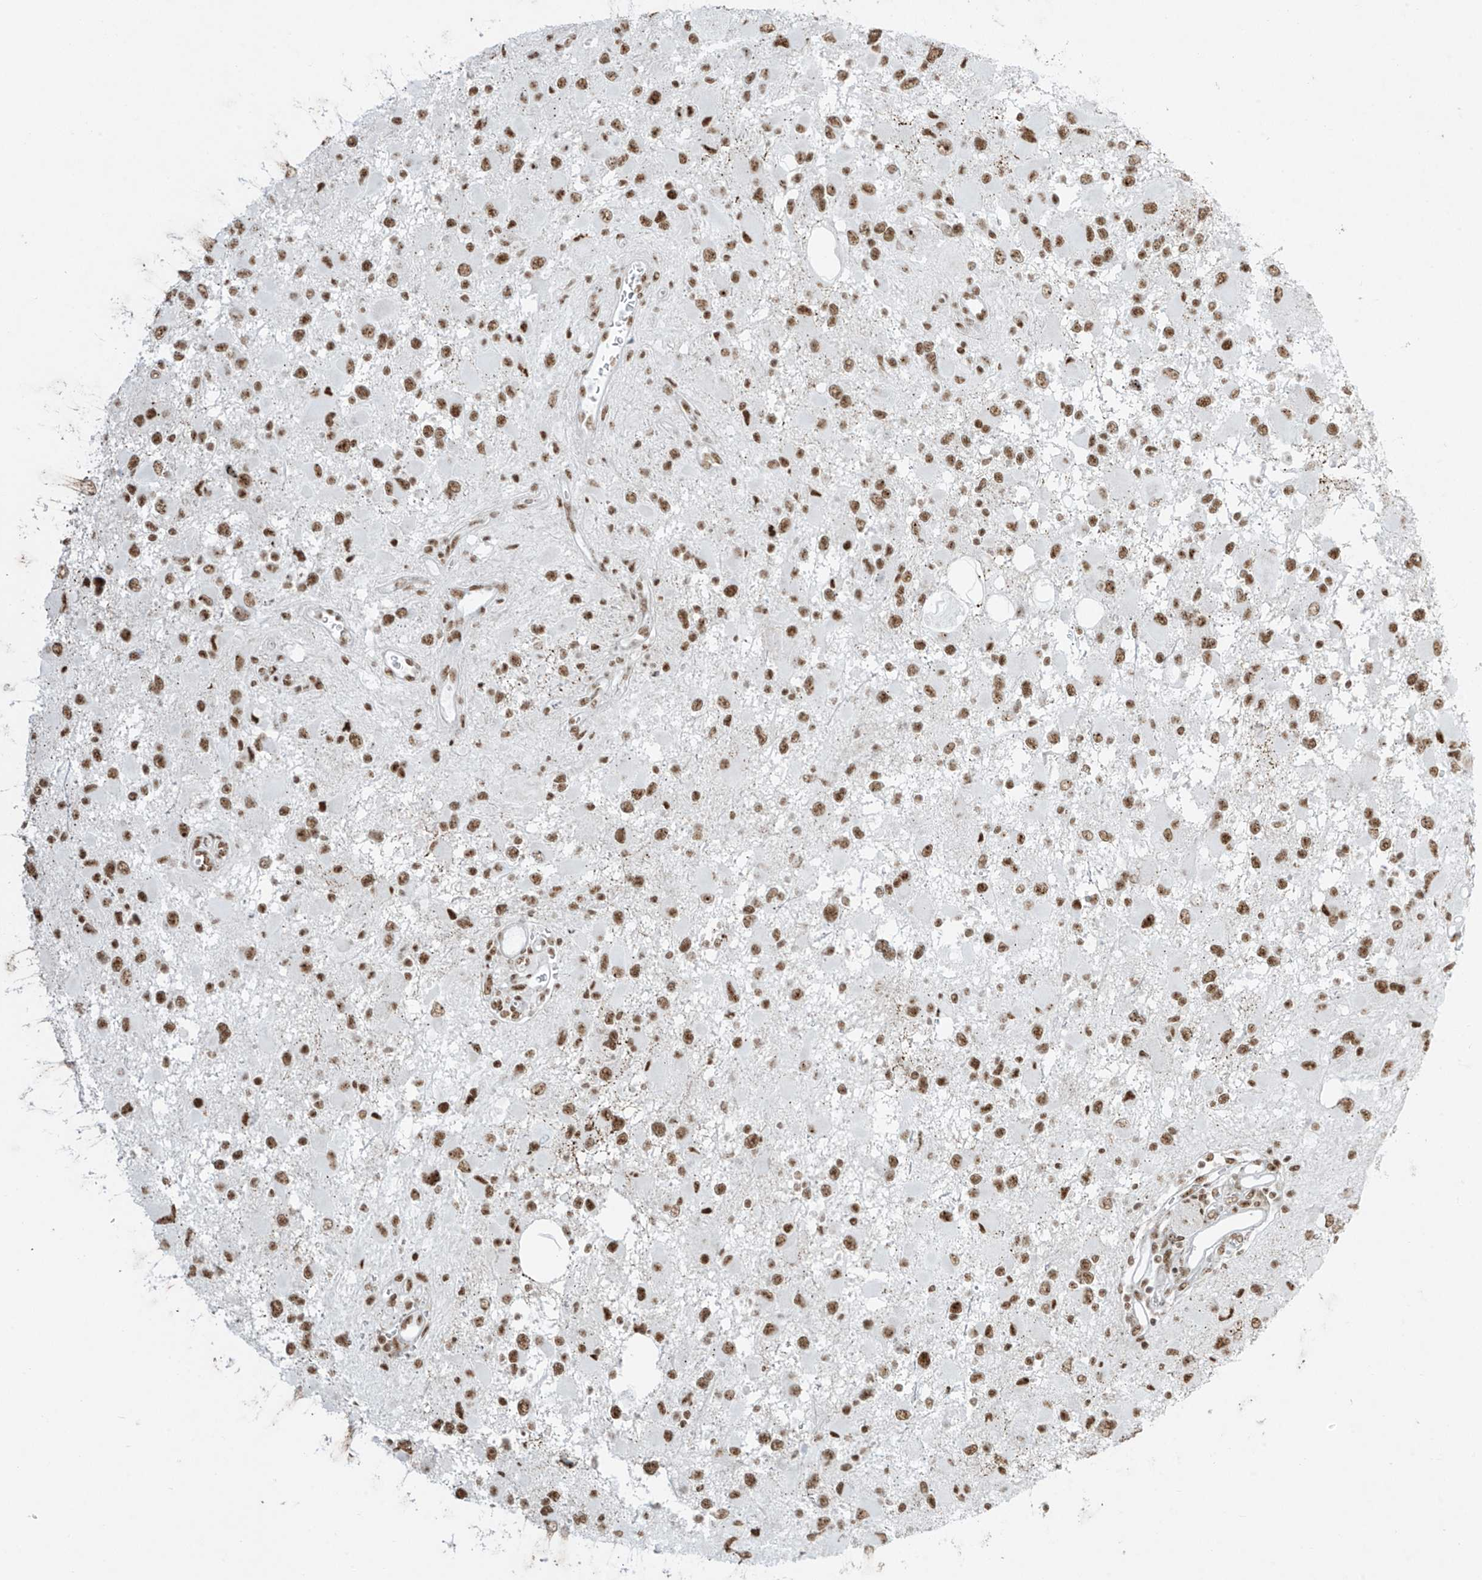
{"staining": {"intensity": "moderate", "quantity": ">75%", "location": "nuclear"}, "tissue": "glioma", "cell_type": "Tumor cells", "image_type": "cancer", "snomed": [{"axis": "morphology", "description": "Glioma, malignant, High grade"}, {"axis": "topography", "description": "Brain"}], "caption": "A high-resolution image shows immunohistochemistry (IHC) staining of glioma, which exhibits moderate nuclear expression in approximately >75% of tumor cells.", "gene": "MS4A6A", "patient": {"sex": "male", "age": 53}}